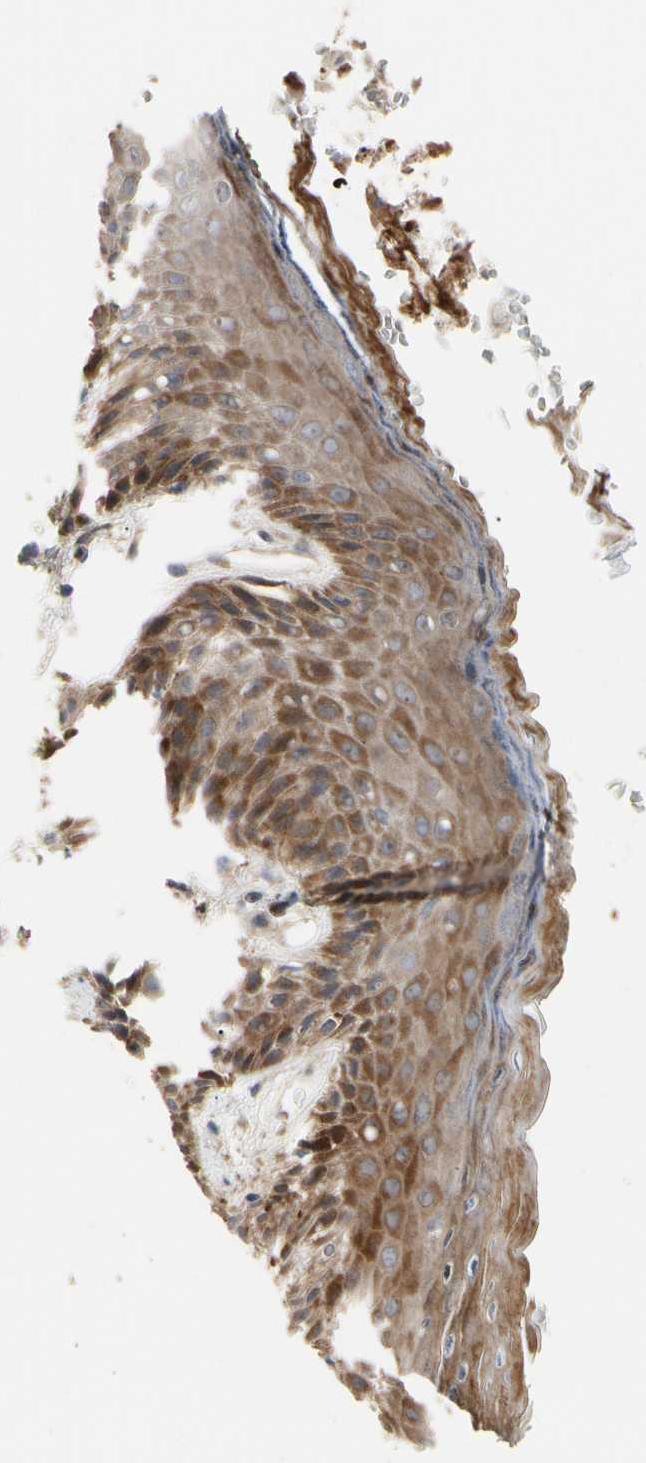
{"staining": {"intensity": "moderate", "quantity": ">75%", "location": "cytoplasmic/membranous"}, "tissue": "skin", "cell_type": "Epidermal cells", "image_type": "normal", "snomed": [{"axis": "morphology", "description": "Normal tissue, NOS"}, {"axis": "topography", "description": "Anal"}], "caption": "IHC of unremarkable human skin exhibits medium levels of moderate cytoplasmic/membranous staining in about >75% of epidermal cells. IHC stains the protein of interest in brown and the nuclei are stained blue.", "gene": "HMGCR", "patient": {"sex": "female", "age": 46}}